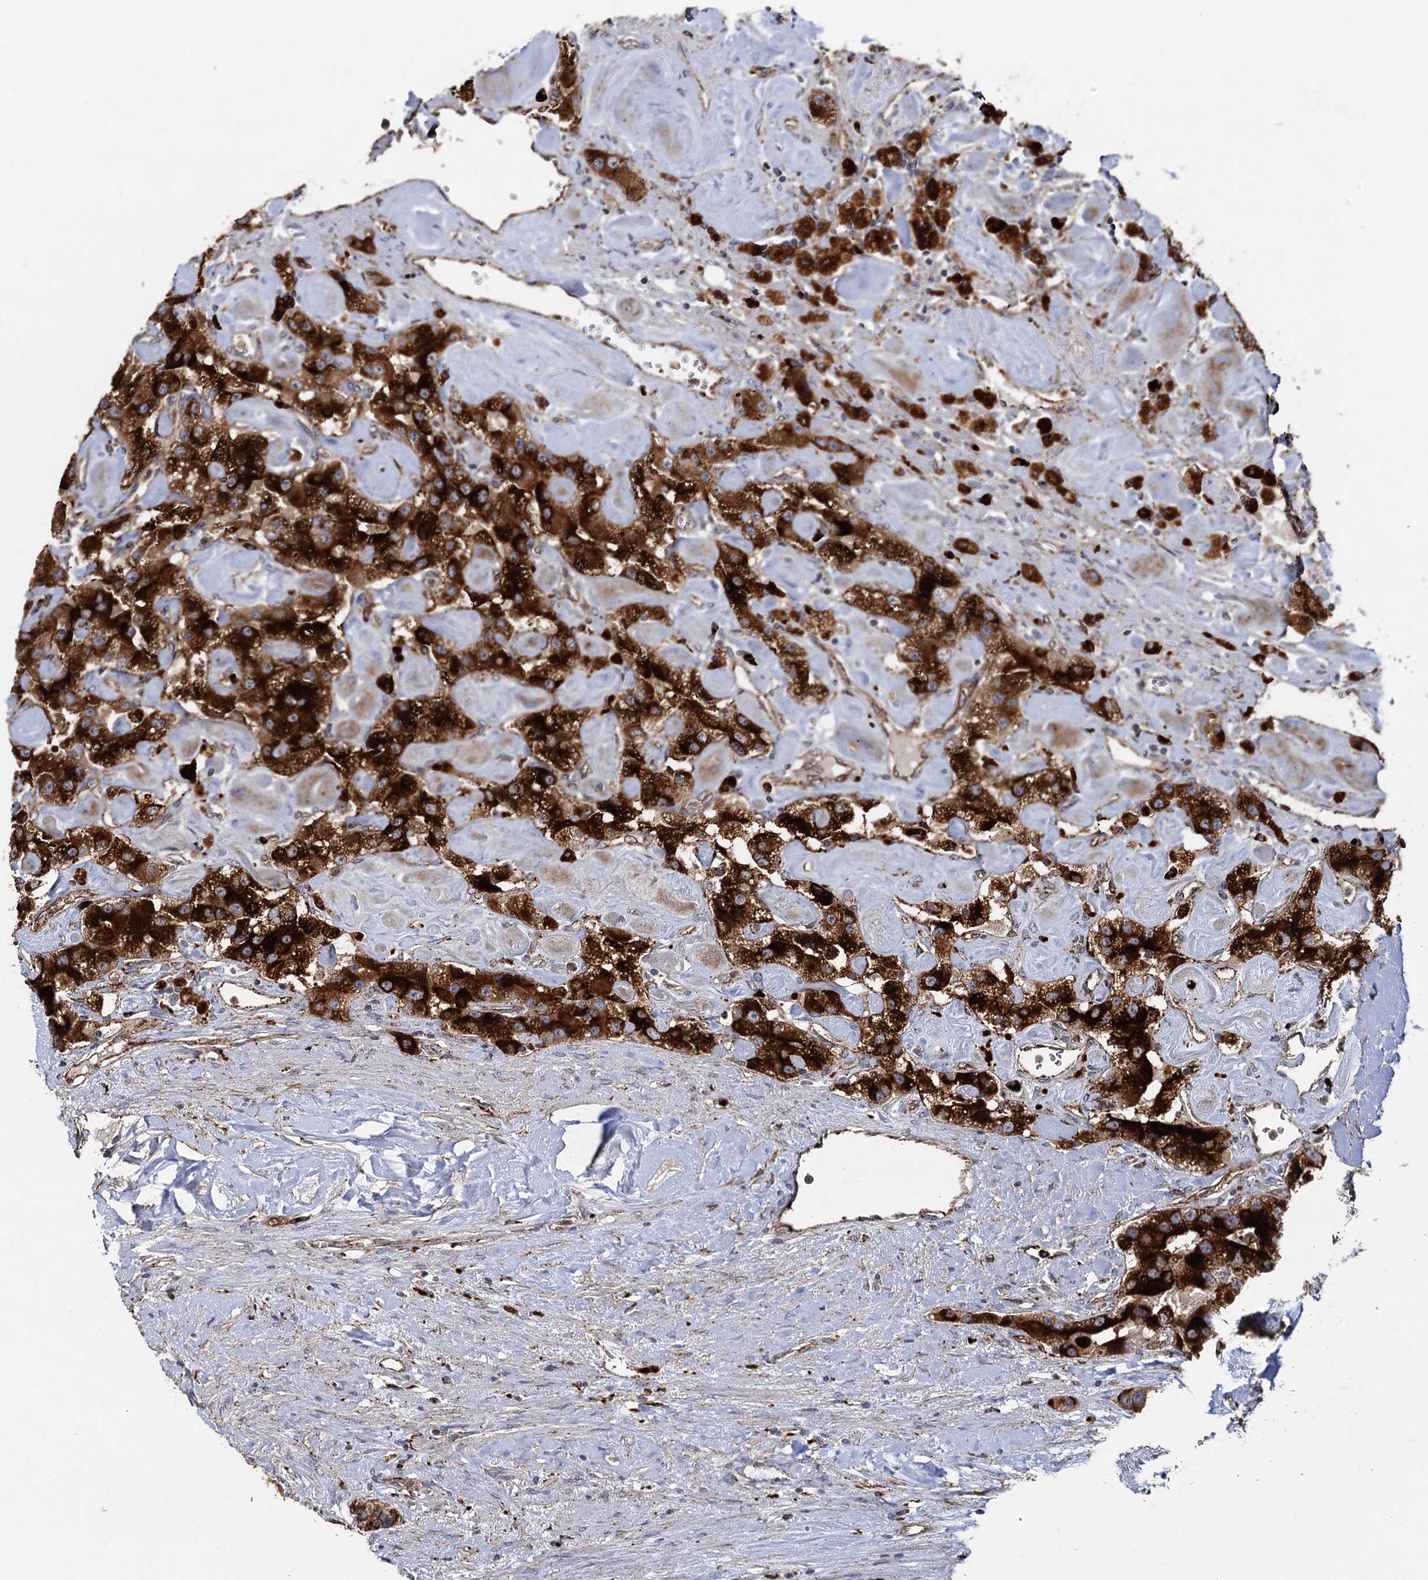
{"staining": {"intensity": "strong", "quantity": ">75%", "location": "cytoplasmic/membranous"}, "tissue": "carcinoid", "cell_type": "Tumor cells", "image_type": "cancer", "snomed": [{"axis": "morphology", "description": "Carcinoid, malignant, NOS"}, {"axis": "topography", "description": "Pancreas"}], "caption": "Immunohistochemistry (IHC) of human carcinoid reveals high levels of strong cytoplasmic/membranous positivity in about >75% of tumor cells.", "gene": "GBA1", "patient": {"sex": "male", "age": 41}}